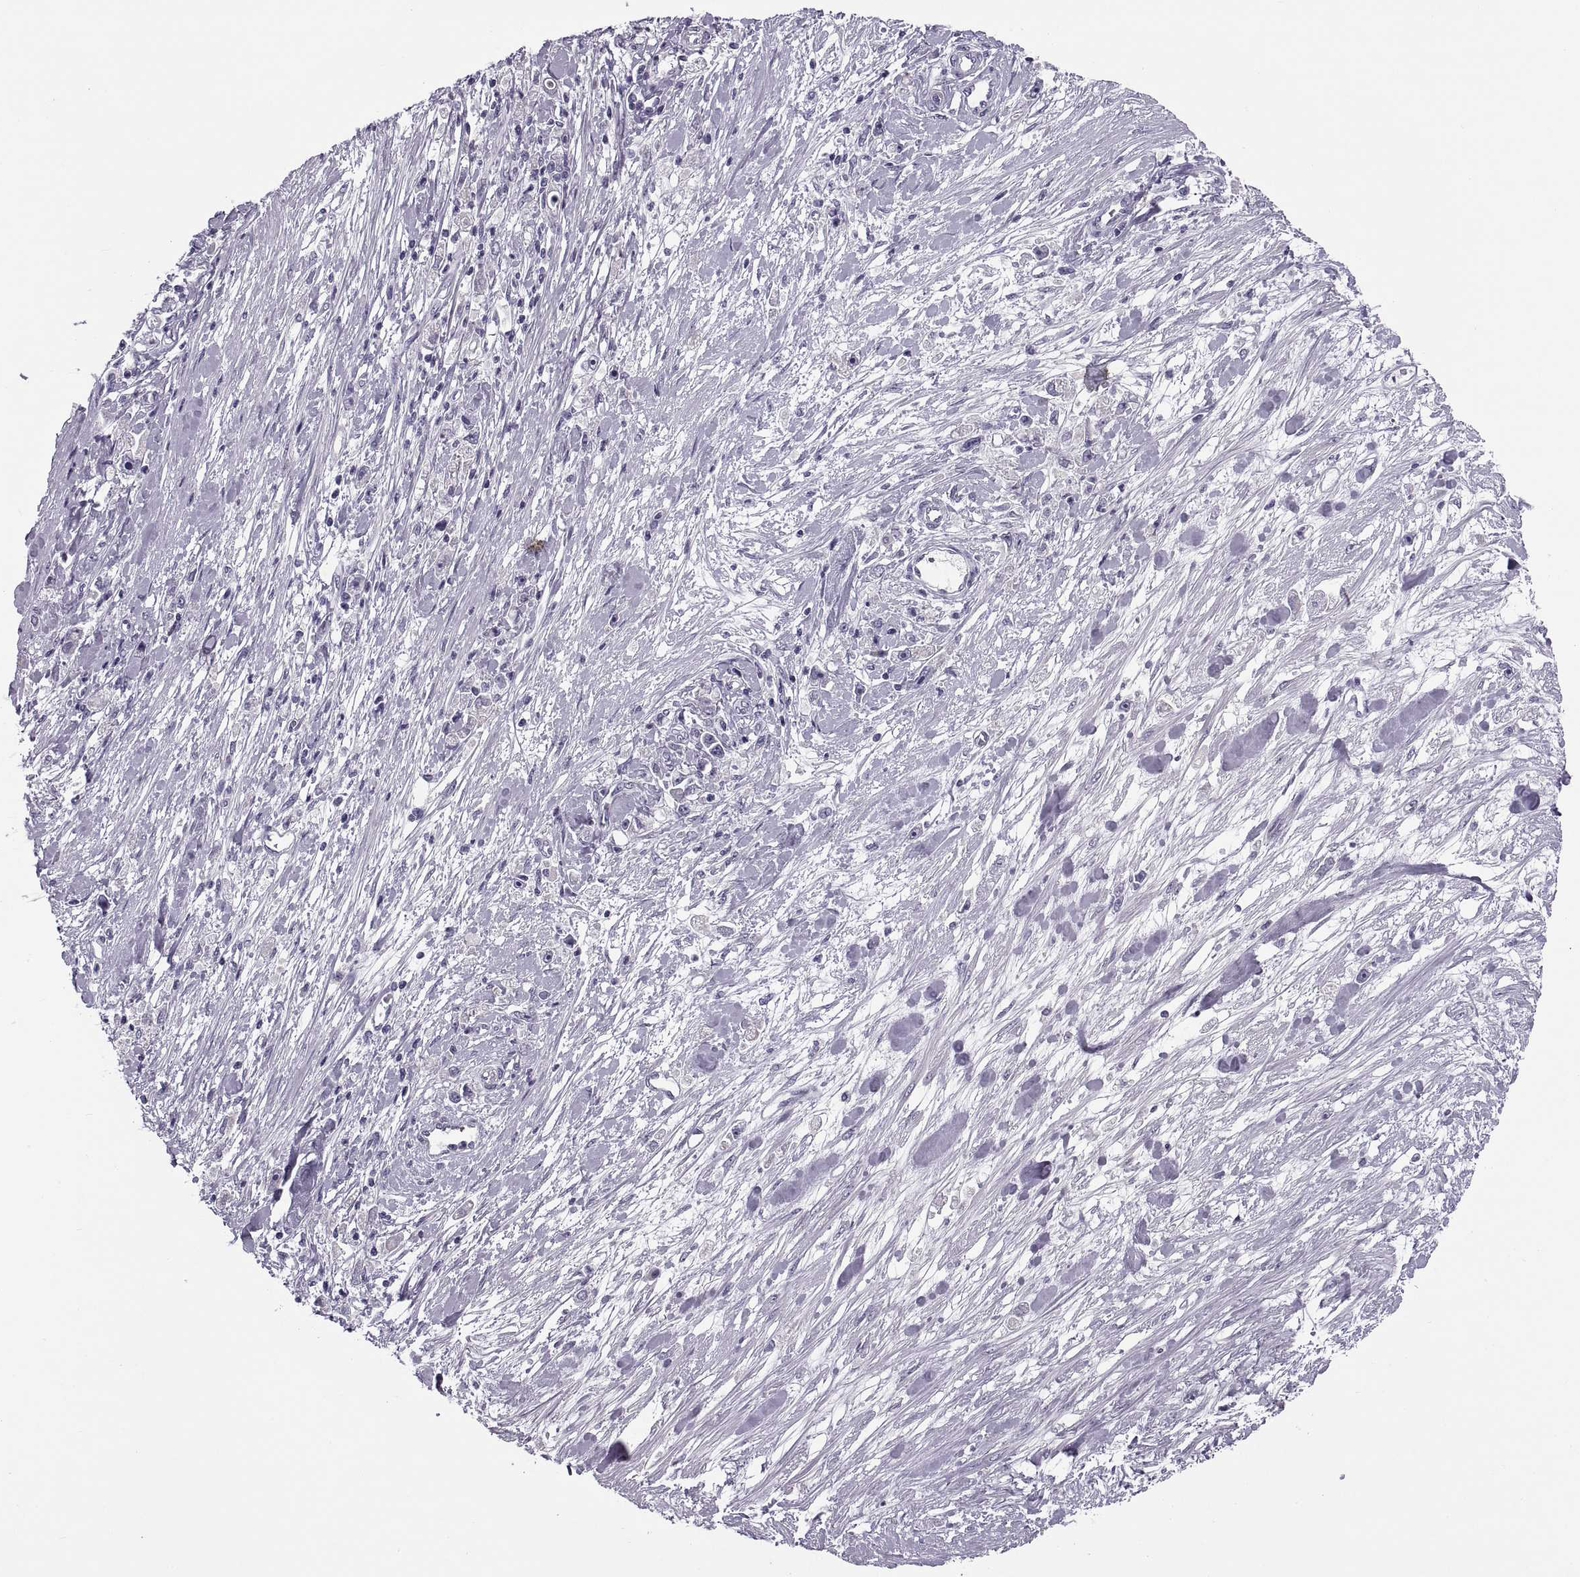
{"staining": {"intensity": "negative", "quantity": "none", "location": "none"}, "tissue": "stomach cancer", "cell_type": "Tumor cells", "image_type": "cancer", "snomed": [{"axis": "morphology", "description": "Adenocarcinoma, NOS"}, {"axis": "topography", "description": "Stomach"}], "caption": "Stomach adenocarcinoma was stained to show a protein in brown. There is no significant staining in tumor cells.", "gene": "MAGEB1", "patient": {"sex": "female", "age": 59}}